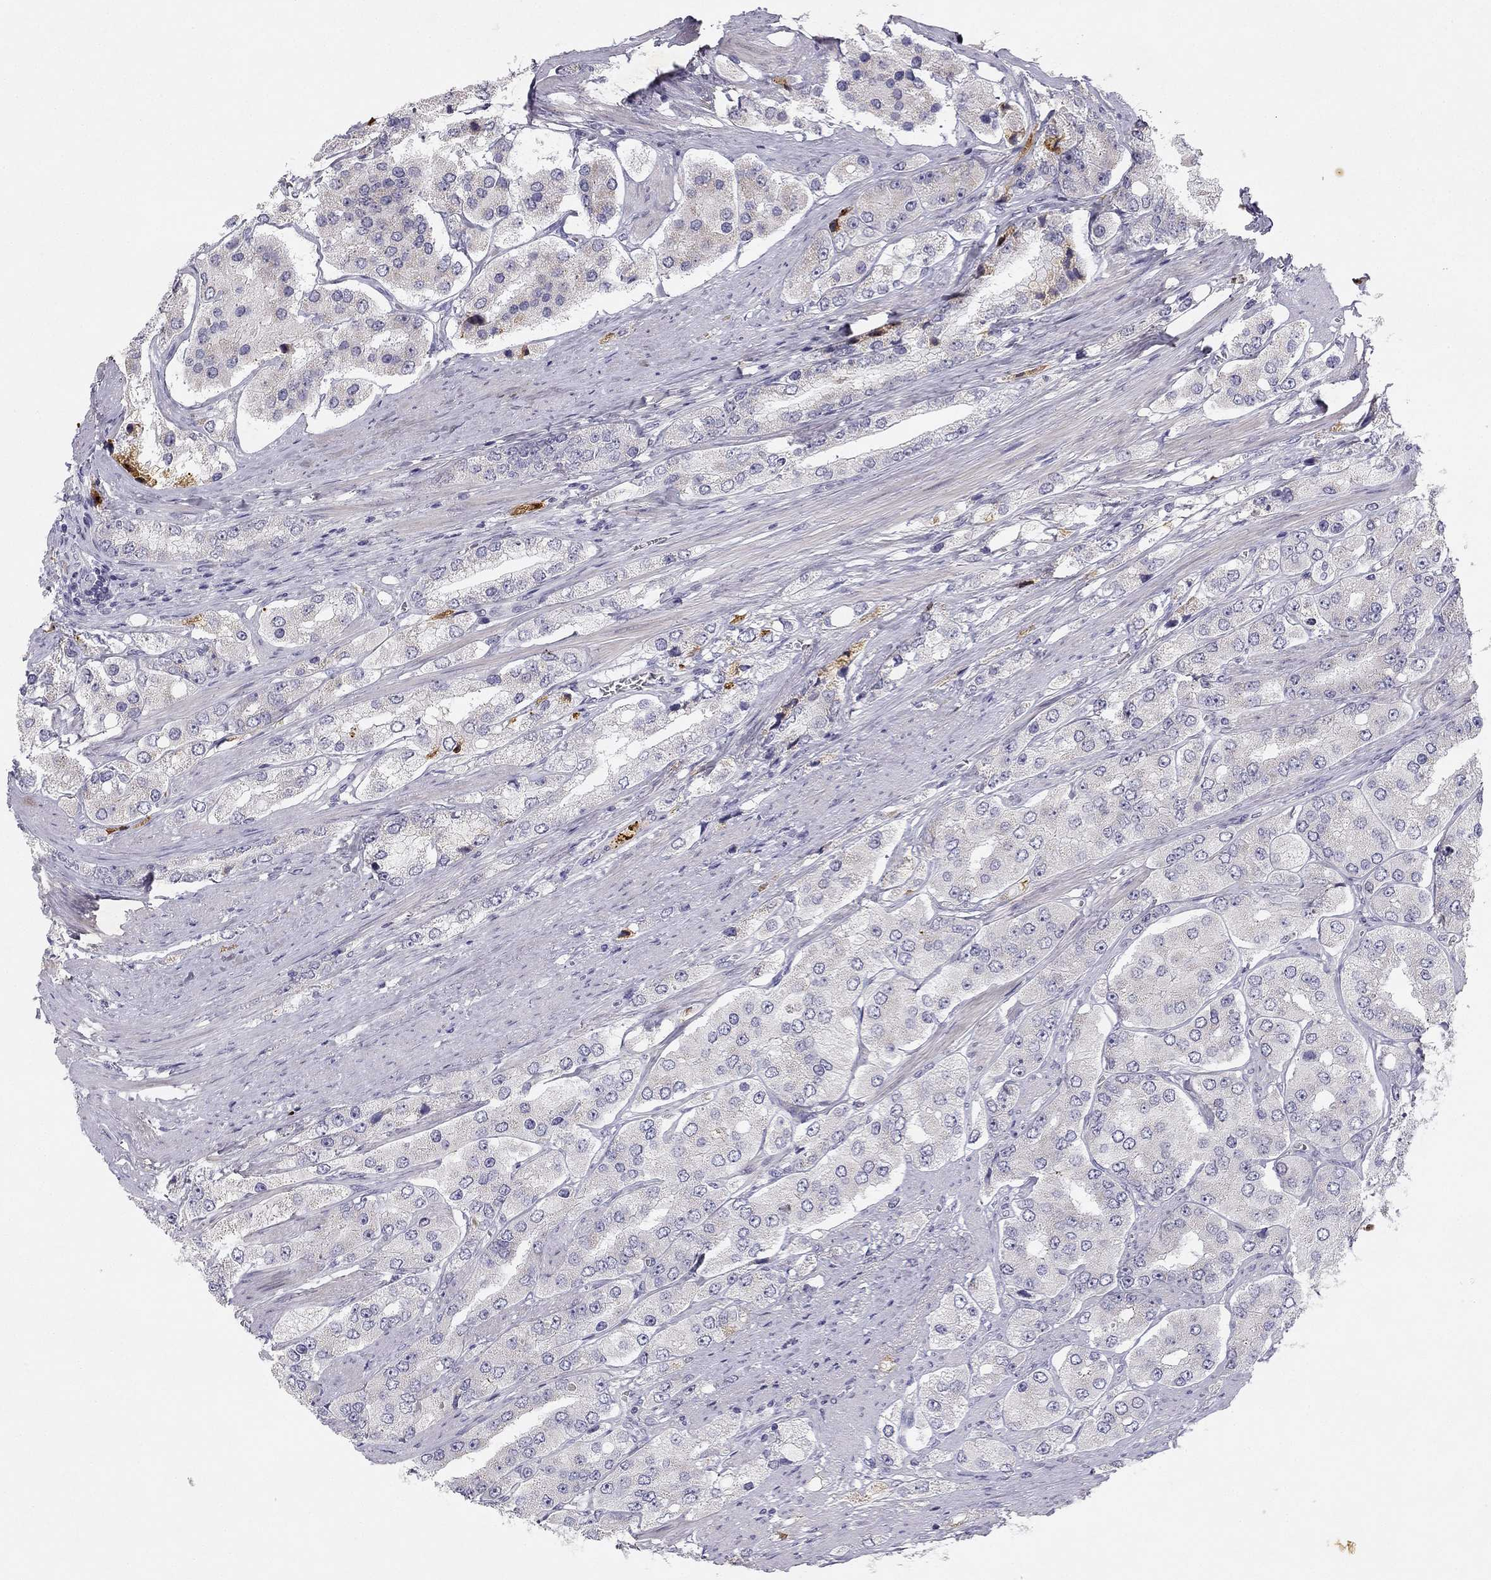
{"staining": {"intensity": "negative", "quantity": "none", "location": "none"}, "tissue": "prostate cancer", "cell_type": "Tumor cells", "image_type": "cancer", "snomed": [{"axis": "morphology", "description": "Adenocarcinoma, Low grade"}, {"axis": "topography", "description": "Prostate"}], "caption": "This photomicrograph is of prostate cancer (adenocarcinoma (low-grade)) stained with immunohistochemistry to label a protein in brown with the nuclei are counter-stained blue. There is no staining in tumor cells.", "gene": "SLC6A4", "patient": {"sex": "male", "age": 69}}